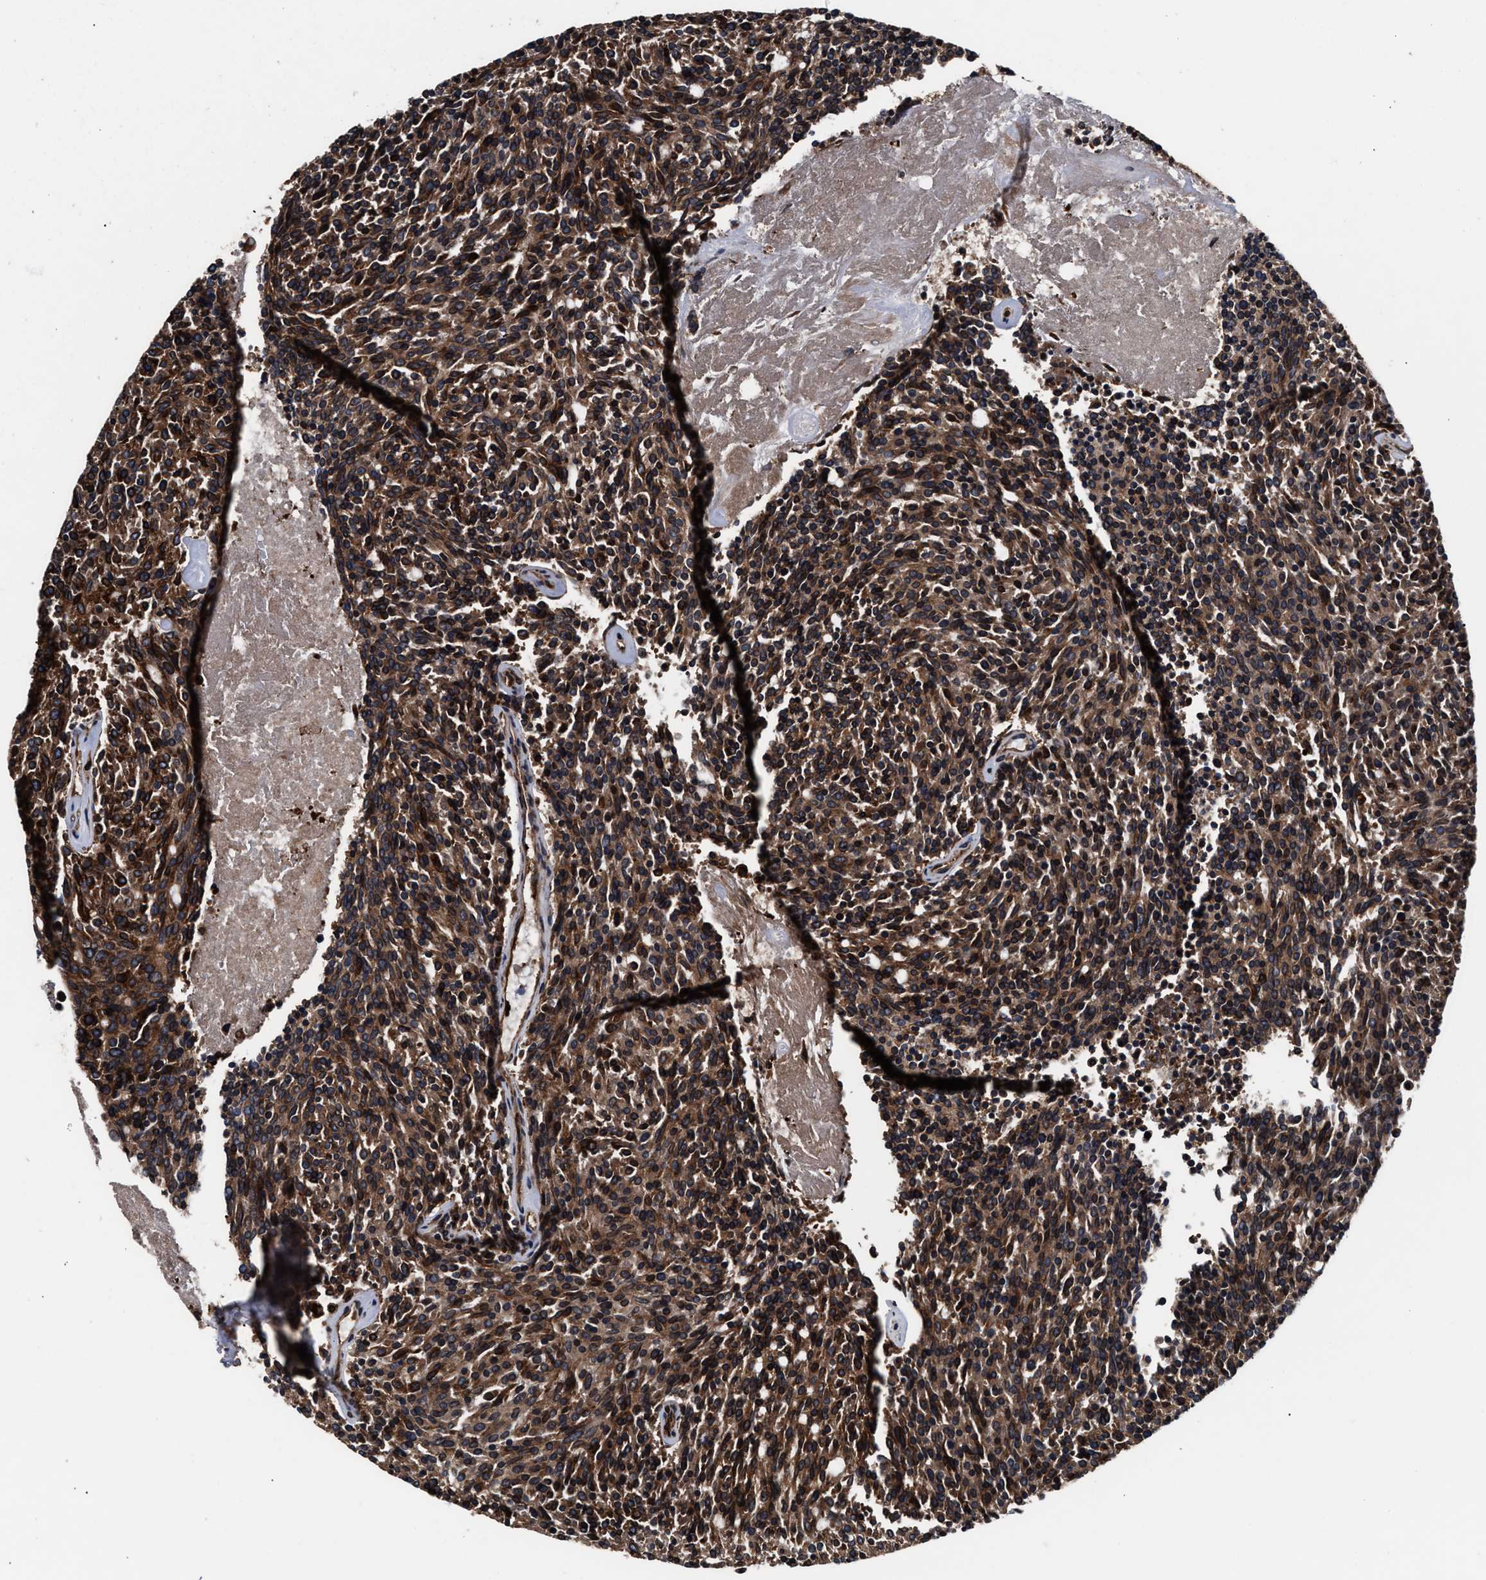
{"staining": {"intensity": "strong", "quantity": ">75%", "location": "cytoplasmic/membranous"}, "tissue": "carcinoid", "cell_type": "Tumor cells", "image_type": "cancer", "snomed": [{"axis": "morphology", "description": "Carcinoid, malignant, NOS"}, {"axis": "topography", "description": "Pancreas"}], "caption": "Immunohistochemical staining of carcinoid (malignant) reveals high levels of strong cytoplasmic/membranous expression in about >75% of tumor cells.", "gene": "KYAT1", "patient": {"sex": "female", "age": 54}}